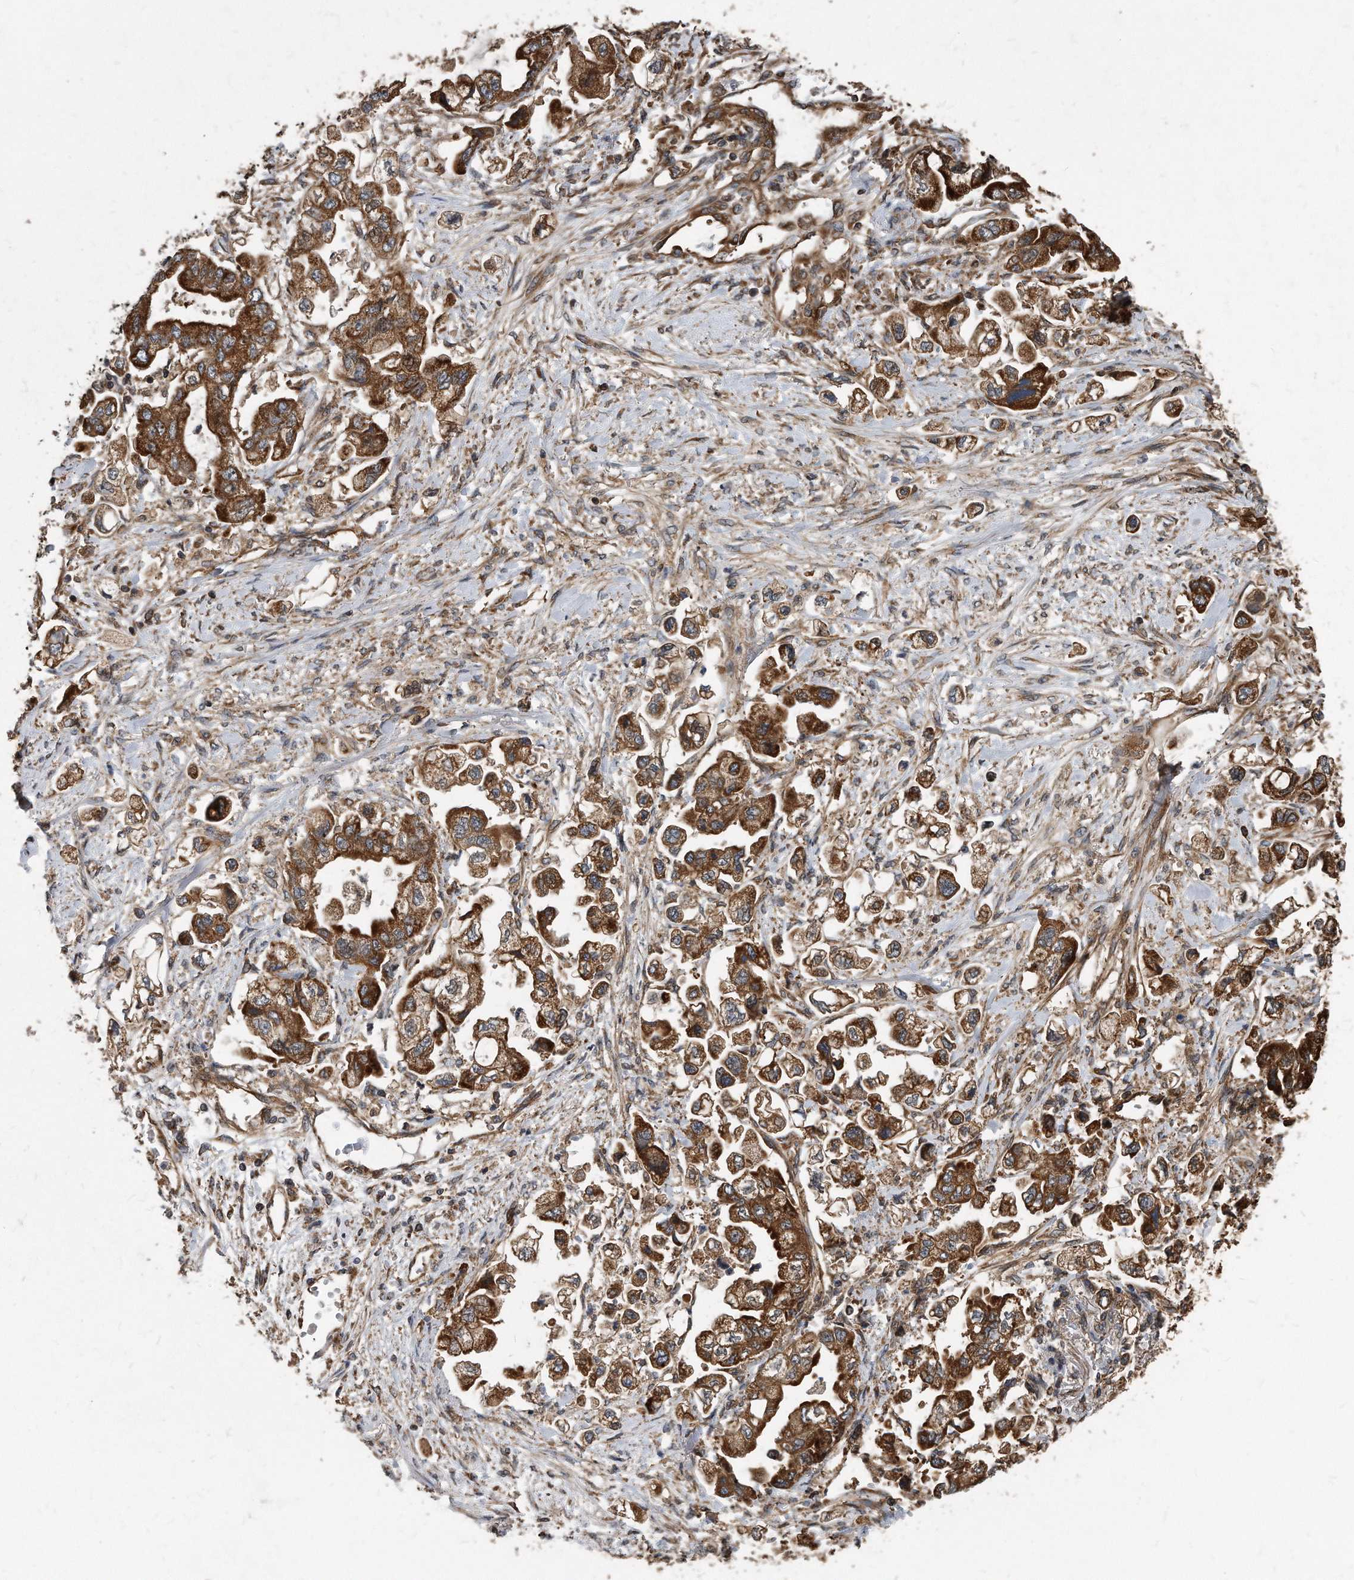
{"staining": {"intensity": "strong", "quantity": ">75%", "location": "cytoplasmic/membranous"}, "tissue": "stomach cancer", "cell_type": "Tumor cells", "image_type": "cancer", "snomed": [{"axis": "morphology", "description": "Adenocarcinoma, NOS"}, {"axis": "topography", "description": "Stomach"}], "caption": "Human adenocarcinoma (stomach) stained with a brown dye displays strong cytoplasmic/membranous positive expression in about >75% of tumor cells.", "gene": "FAM136A", "patient": {"sex": "male", "age": 62}}